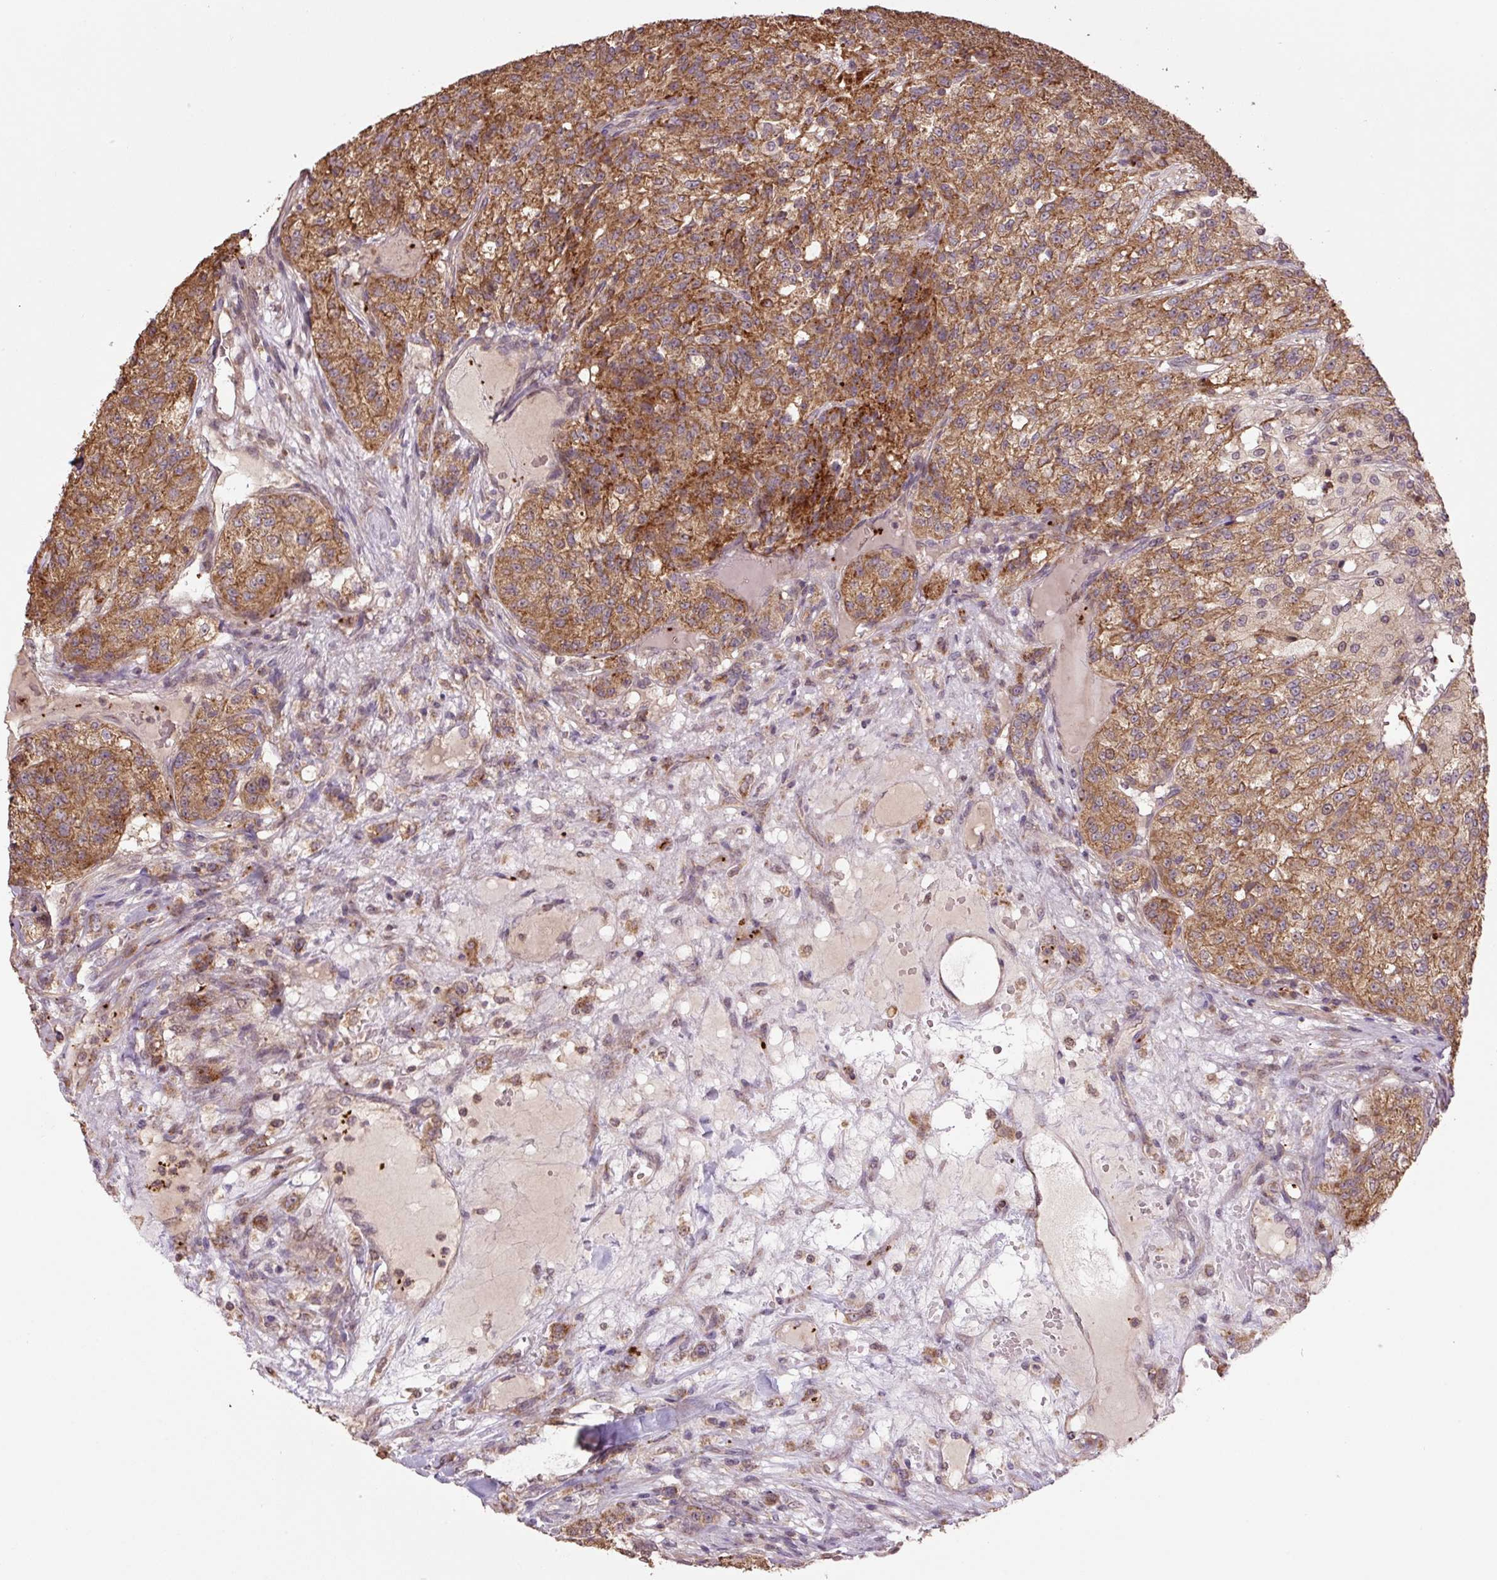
{"staining": {"intensity": "moderate", "quantity": ">75%", "location": "cytoplasmic/membranous"}, "tissue": "renal cancer", "cell_type": "Tumor cells", "image_type": "cancer", "snomed": [{"axis": "morphology", "description": "Adenocarcinoma, NOS"}, {"axis": "topography", "description": "Kidney"}], "caption": "This is an image of immunohistochemistry staining of renal cancer (adenocarcinoma), which shows moderate staining in the cytoplasmic/membranous of tumor cells.", "gene": "TMEM160", "patient": {"sex": "female", "age": 63}}